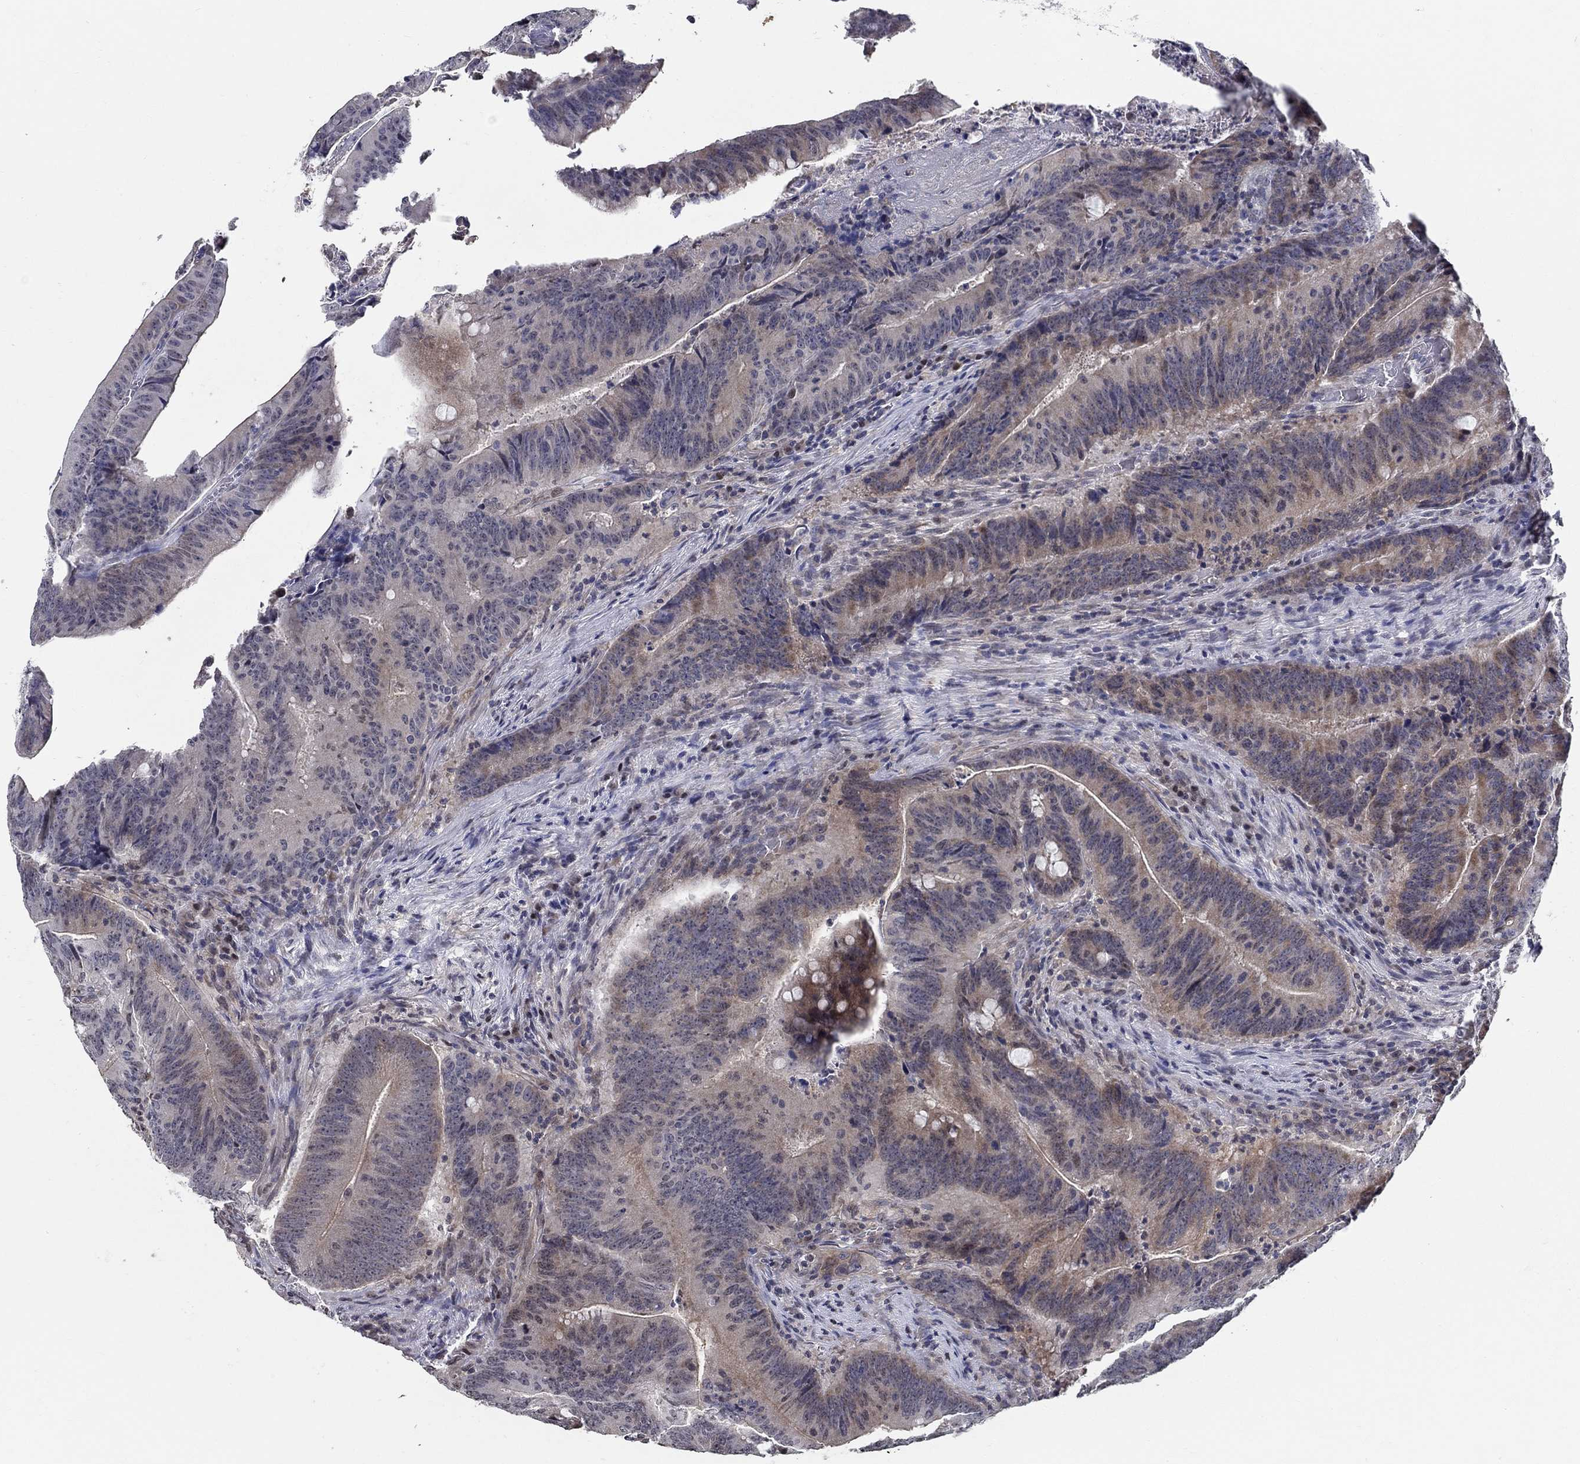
{"staining": {"intensity": "weak", "quantity": "<25%", "location": "cytoplasmic/membranous"}, "tissue": "colorectal cancer", "cell_type": "Tumor cells", "image_type": "cancer", "snomed": [{"axis": "morphology", "description": "Adenocarcinoma, NOS"}, {"axis": "topography", "description": "Colon"}], "caption": "Tumor cells are negative for brown protein staining in adenocarcinoma (colorectal).", "gene": "C16orf46", "patient": {"sex": "female", "age": 87}}